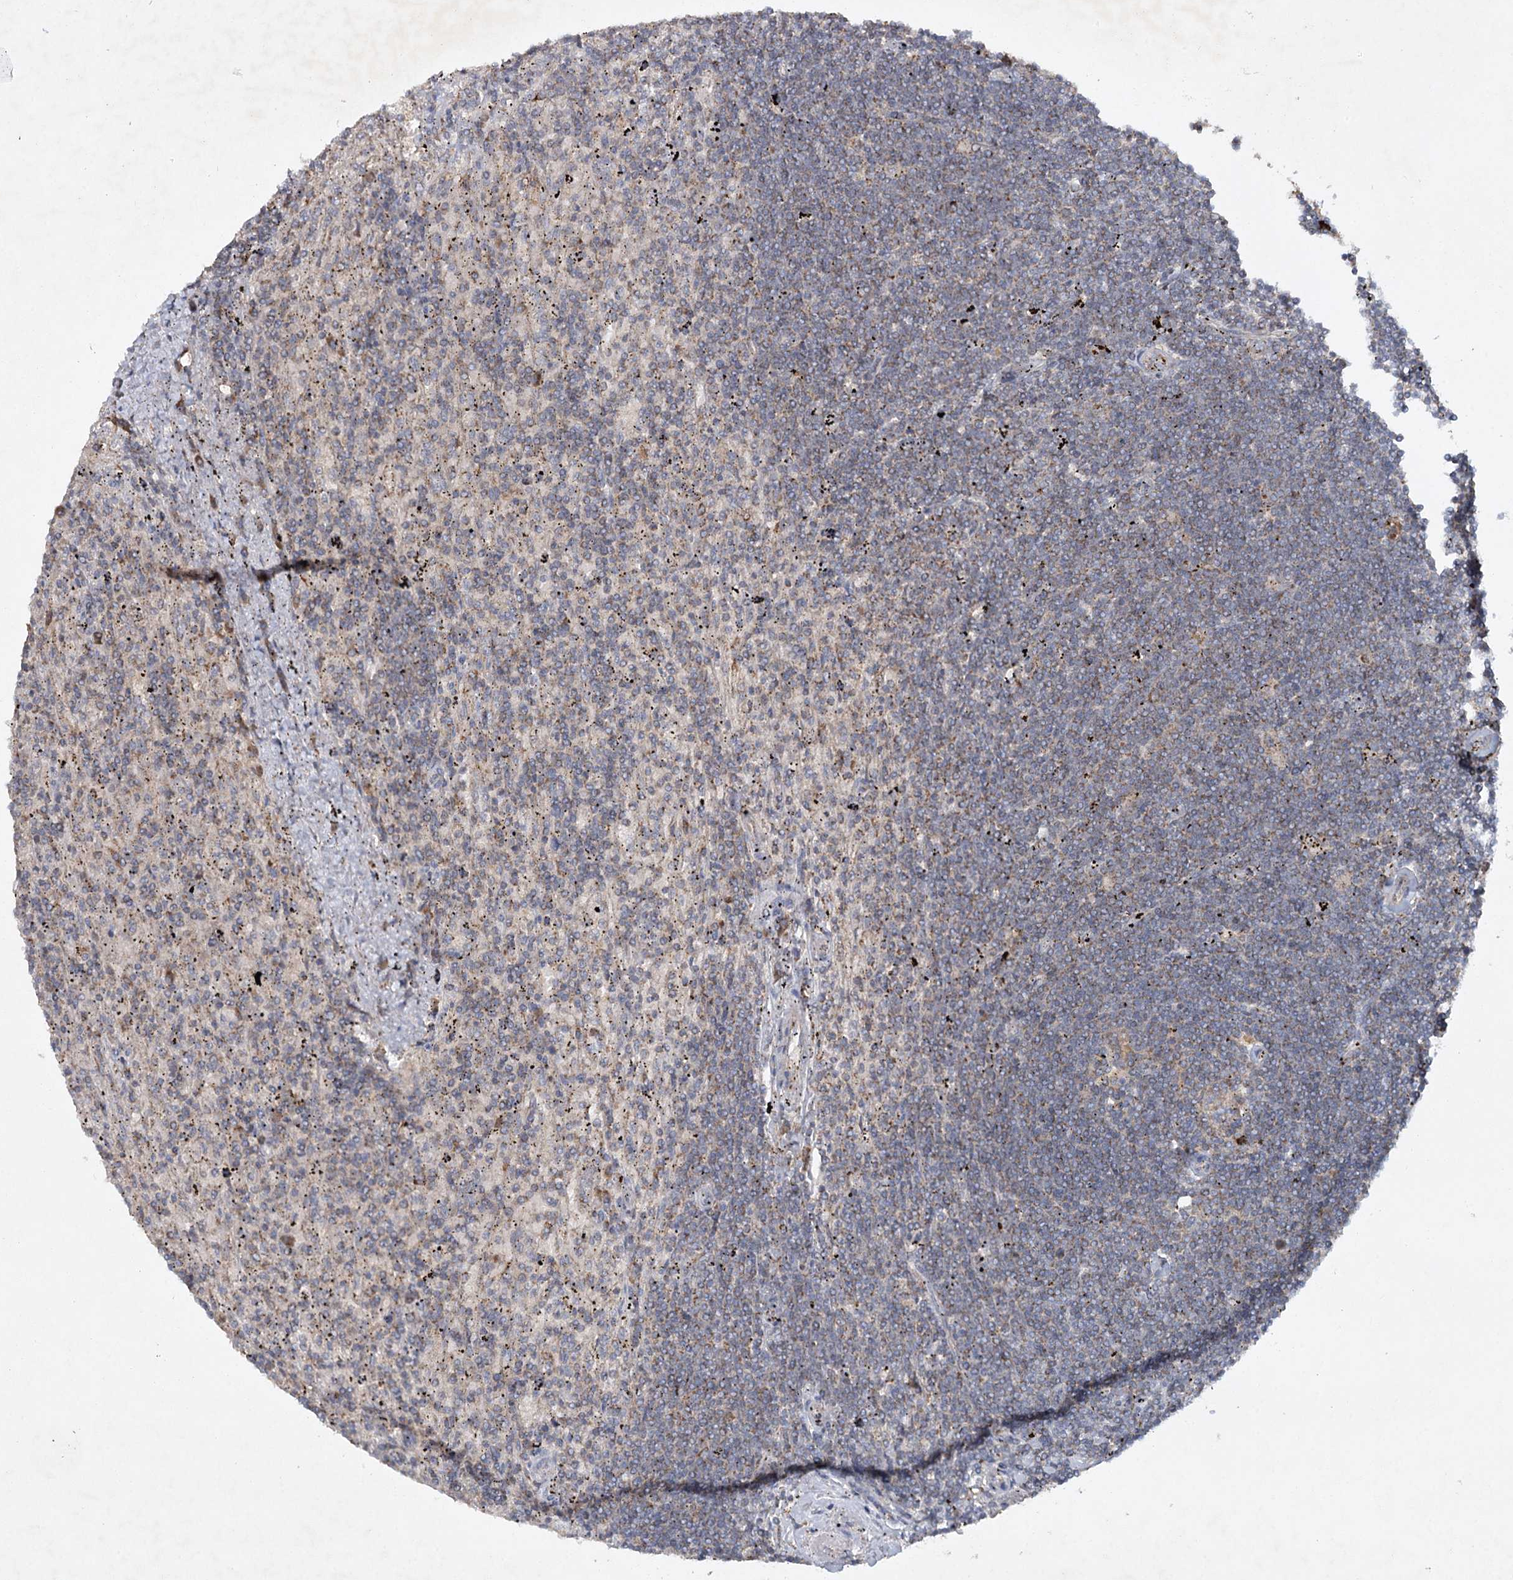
{"staining": {"intensity": "weak", "quantity": "25%-75%", "location": "cytoplasmic/membranous"}, "tissue": "lymphoma", "cell_type": "Tumor cells", "image_type": "cancer", "snomed": [{"axis": "morphology", "description": "Malignant lymphoma, non-Hodgkin's type, Low grade"}, {"axis": "topography", "description": "Spleen"}], "caption": "The immunohistochemical stain labels weak cytoplasmic/membranous expression in tumor cells of lymphoma tissue.", "gene": "MRPL44", "patient": {"sex": "male", "age": 76}}